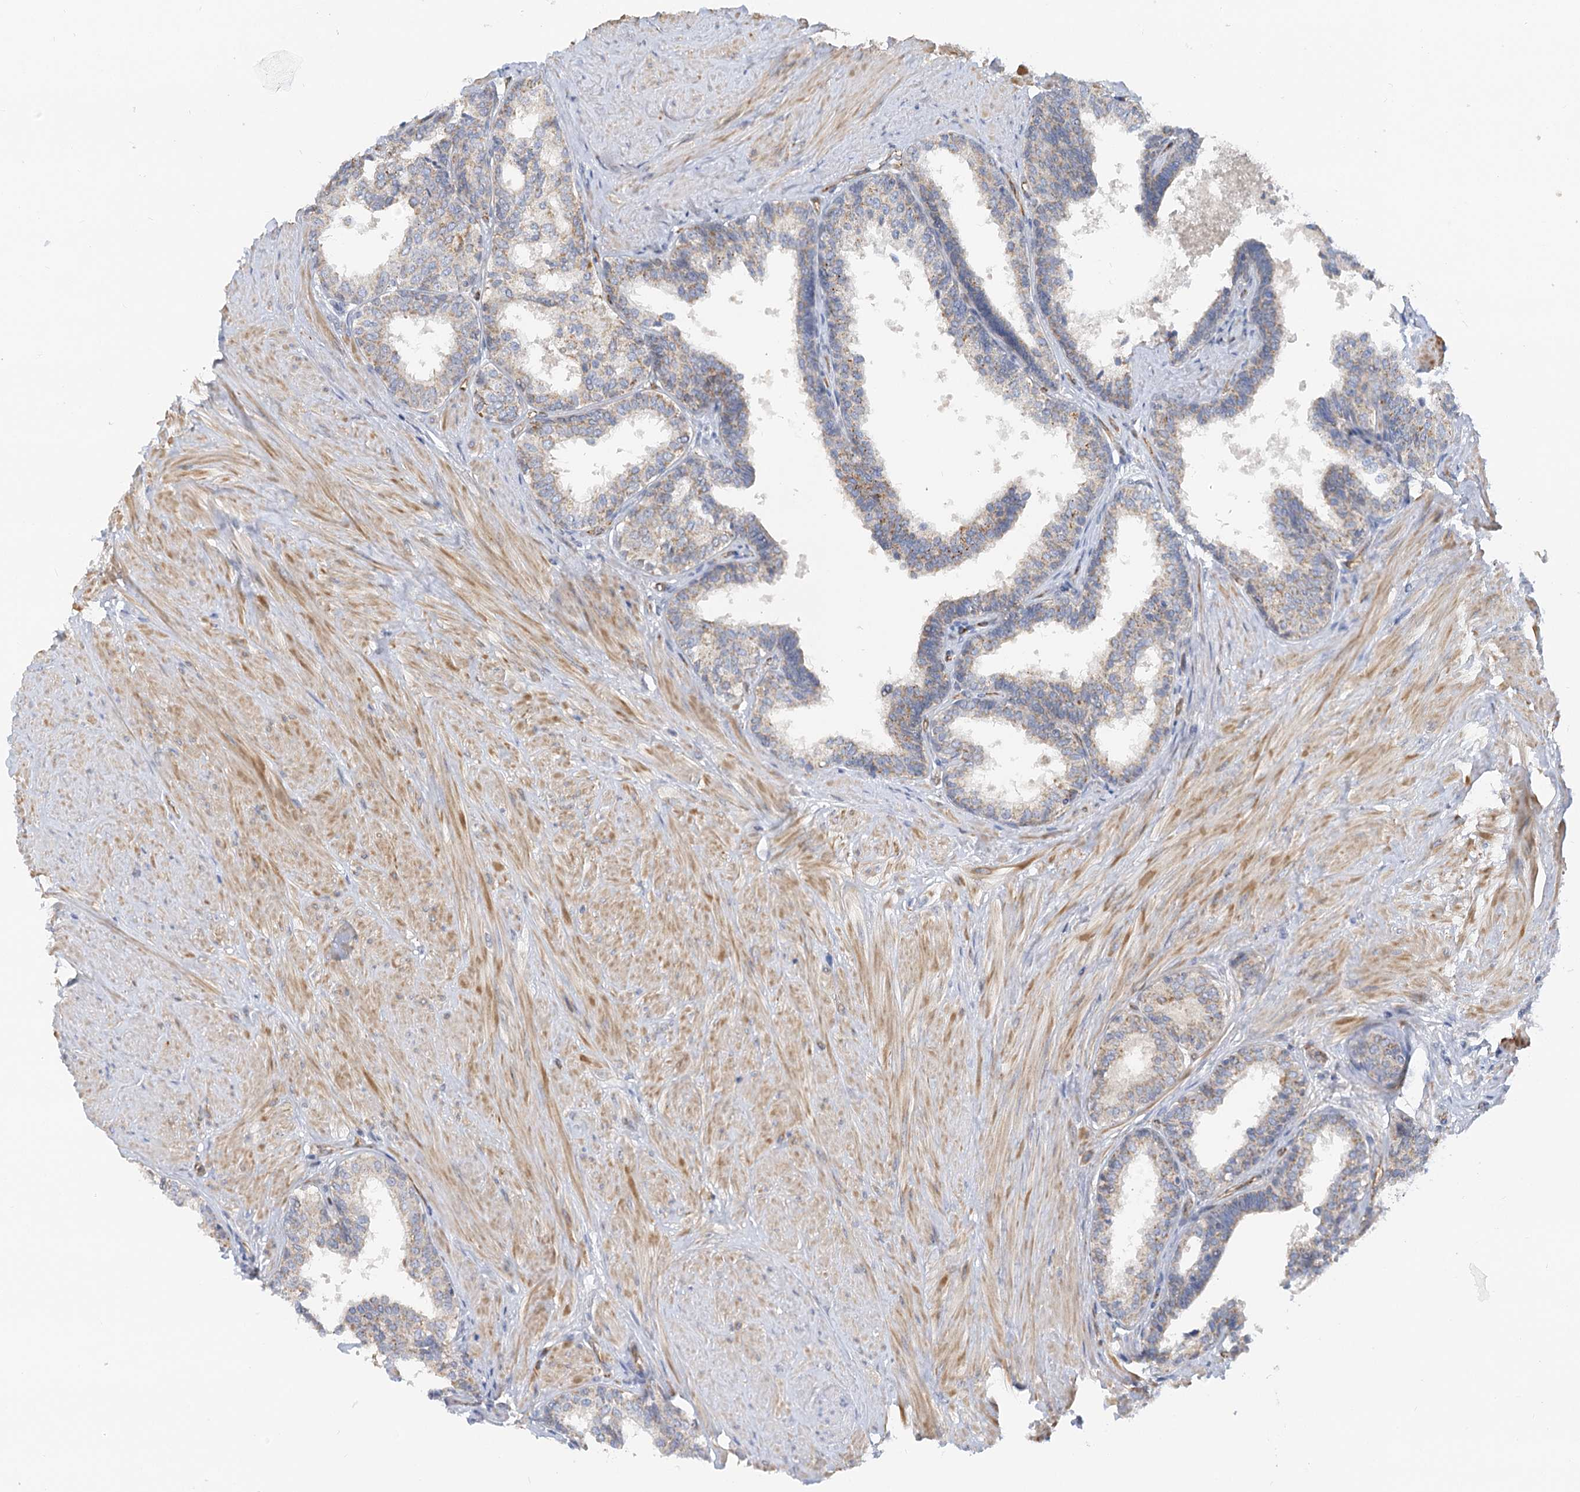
{"staining": {"intensity": "weak", "quantity": "25%-75%", "location": "cytoplasmic/membranous"}, "tissue": "prostate", "cell_type": "Glandular cells", "image_type": "normal", "snomed": [{"axis": "morphology", "description": "Normal tissue, NOS"}, {"axis": "topography", "description": "Prostate"}], "caption": "This image reveals immunohistochemistry (IHC) staining of normal human prostate, with low weak cytoplasmic/membranous positivity in approximately 25%-75% of glandular cells.", "gene": "NELL2", "patient": {"sex": "male", "age": 48}}